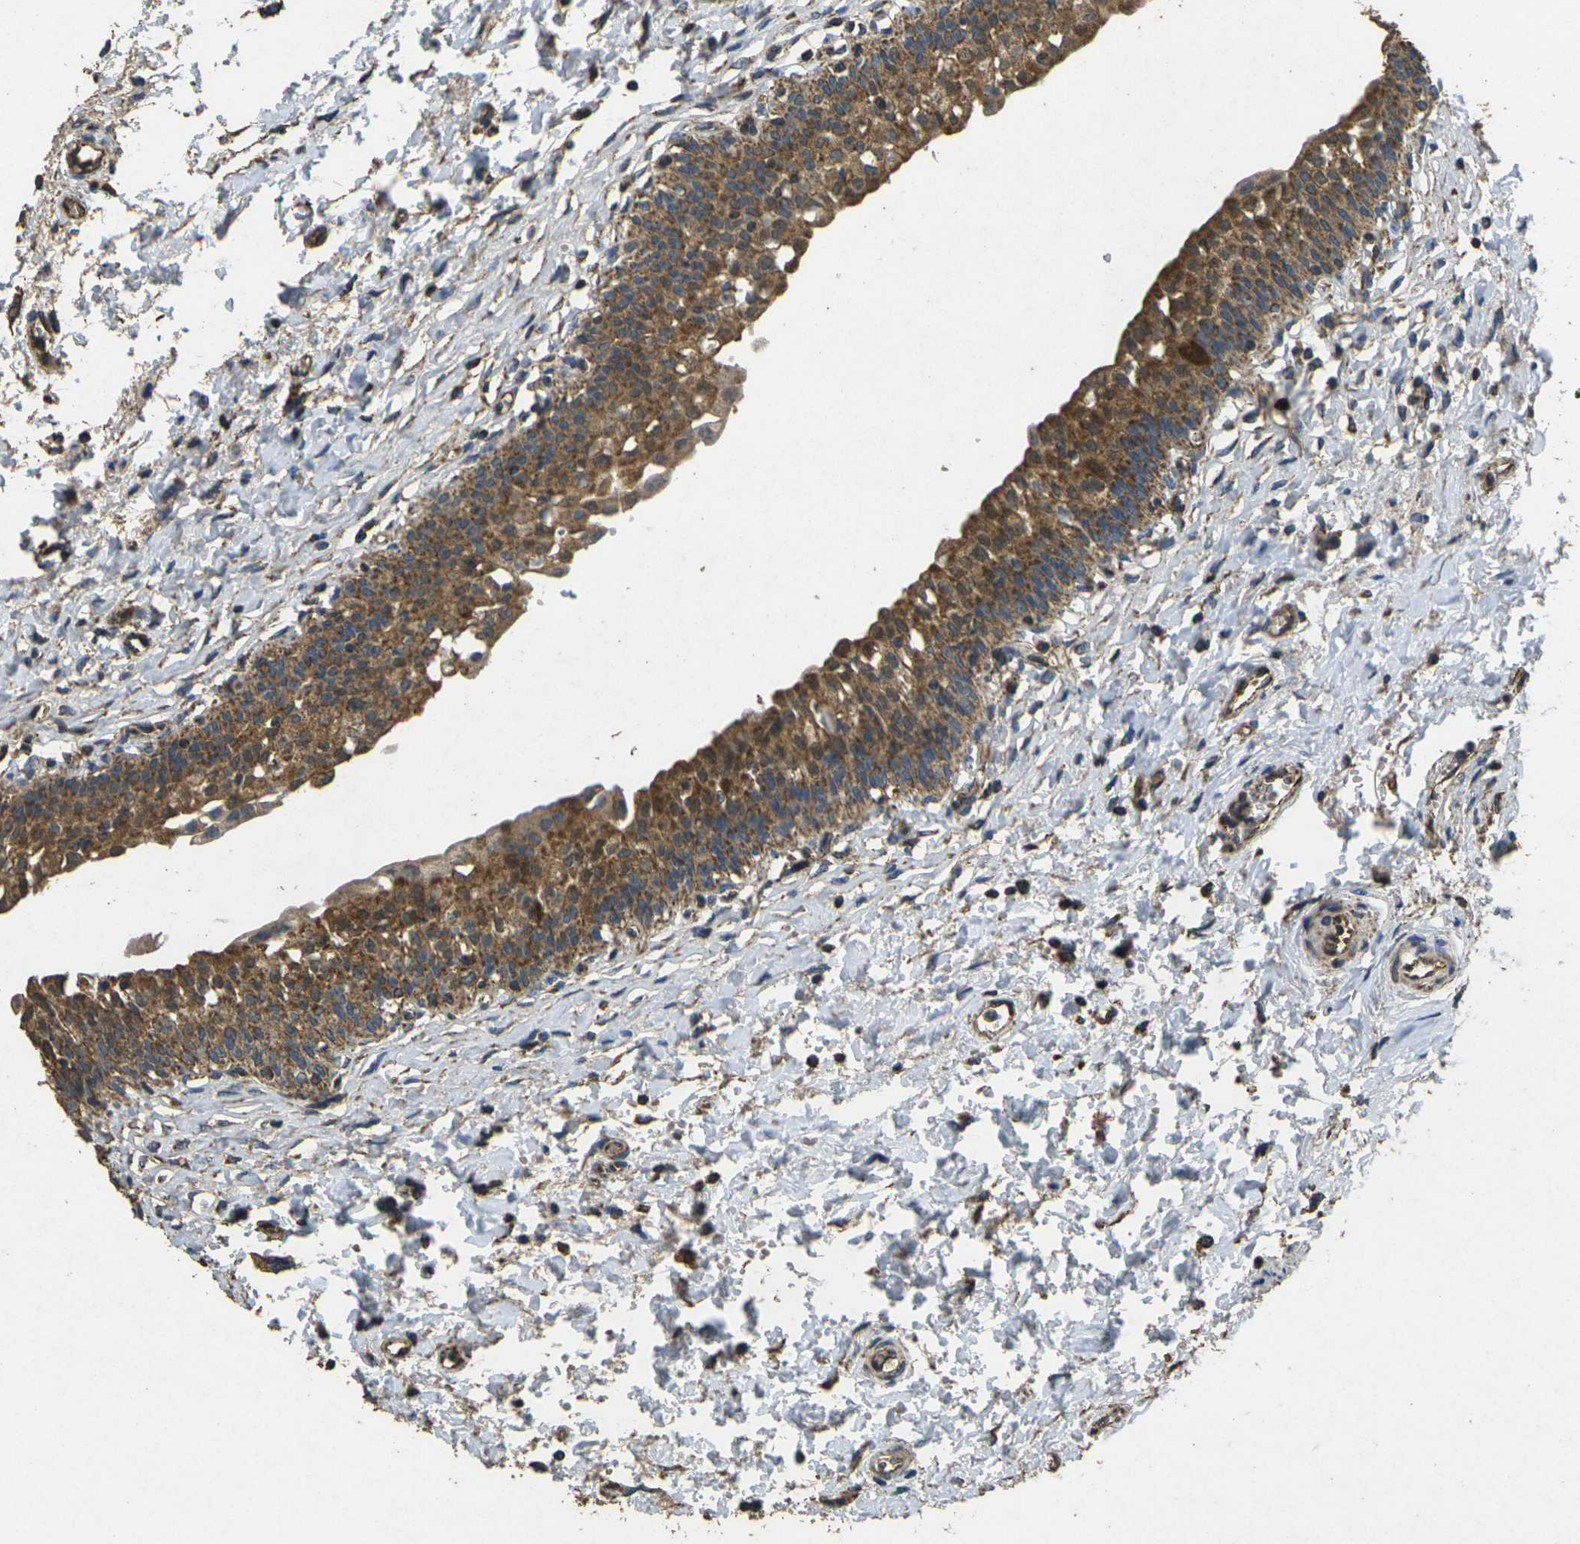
{"staining": {"intensity": "strong", "quantity": ">75%", "location": "cytoplasmic/membranous"}, "tissue": "urinary bladder", "cell_type": "Urothelial cells", "image_type": "normal", "snomed": [{"axis": "morphology", "description": "Normal tissue, NOS"}, {"axis": "topography", "description": "Urinary bladder"}], "caption": "Urothelial cells show strong cytoplasmic/membranous expression in approximately >75% of cells in normal urinary bladder. The protein of interest is stained brown, and the nuclei are stained in blue (DAB IHC with brightfield microscopy, high magnification).", "gene": "MAPK11", "patient": {"sex": "male", "age": 55}}